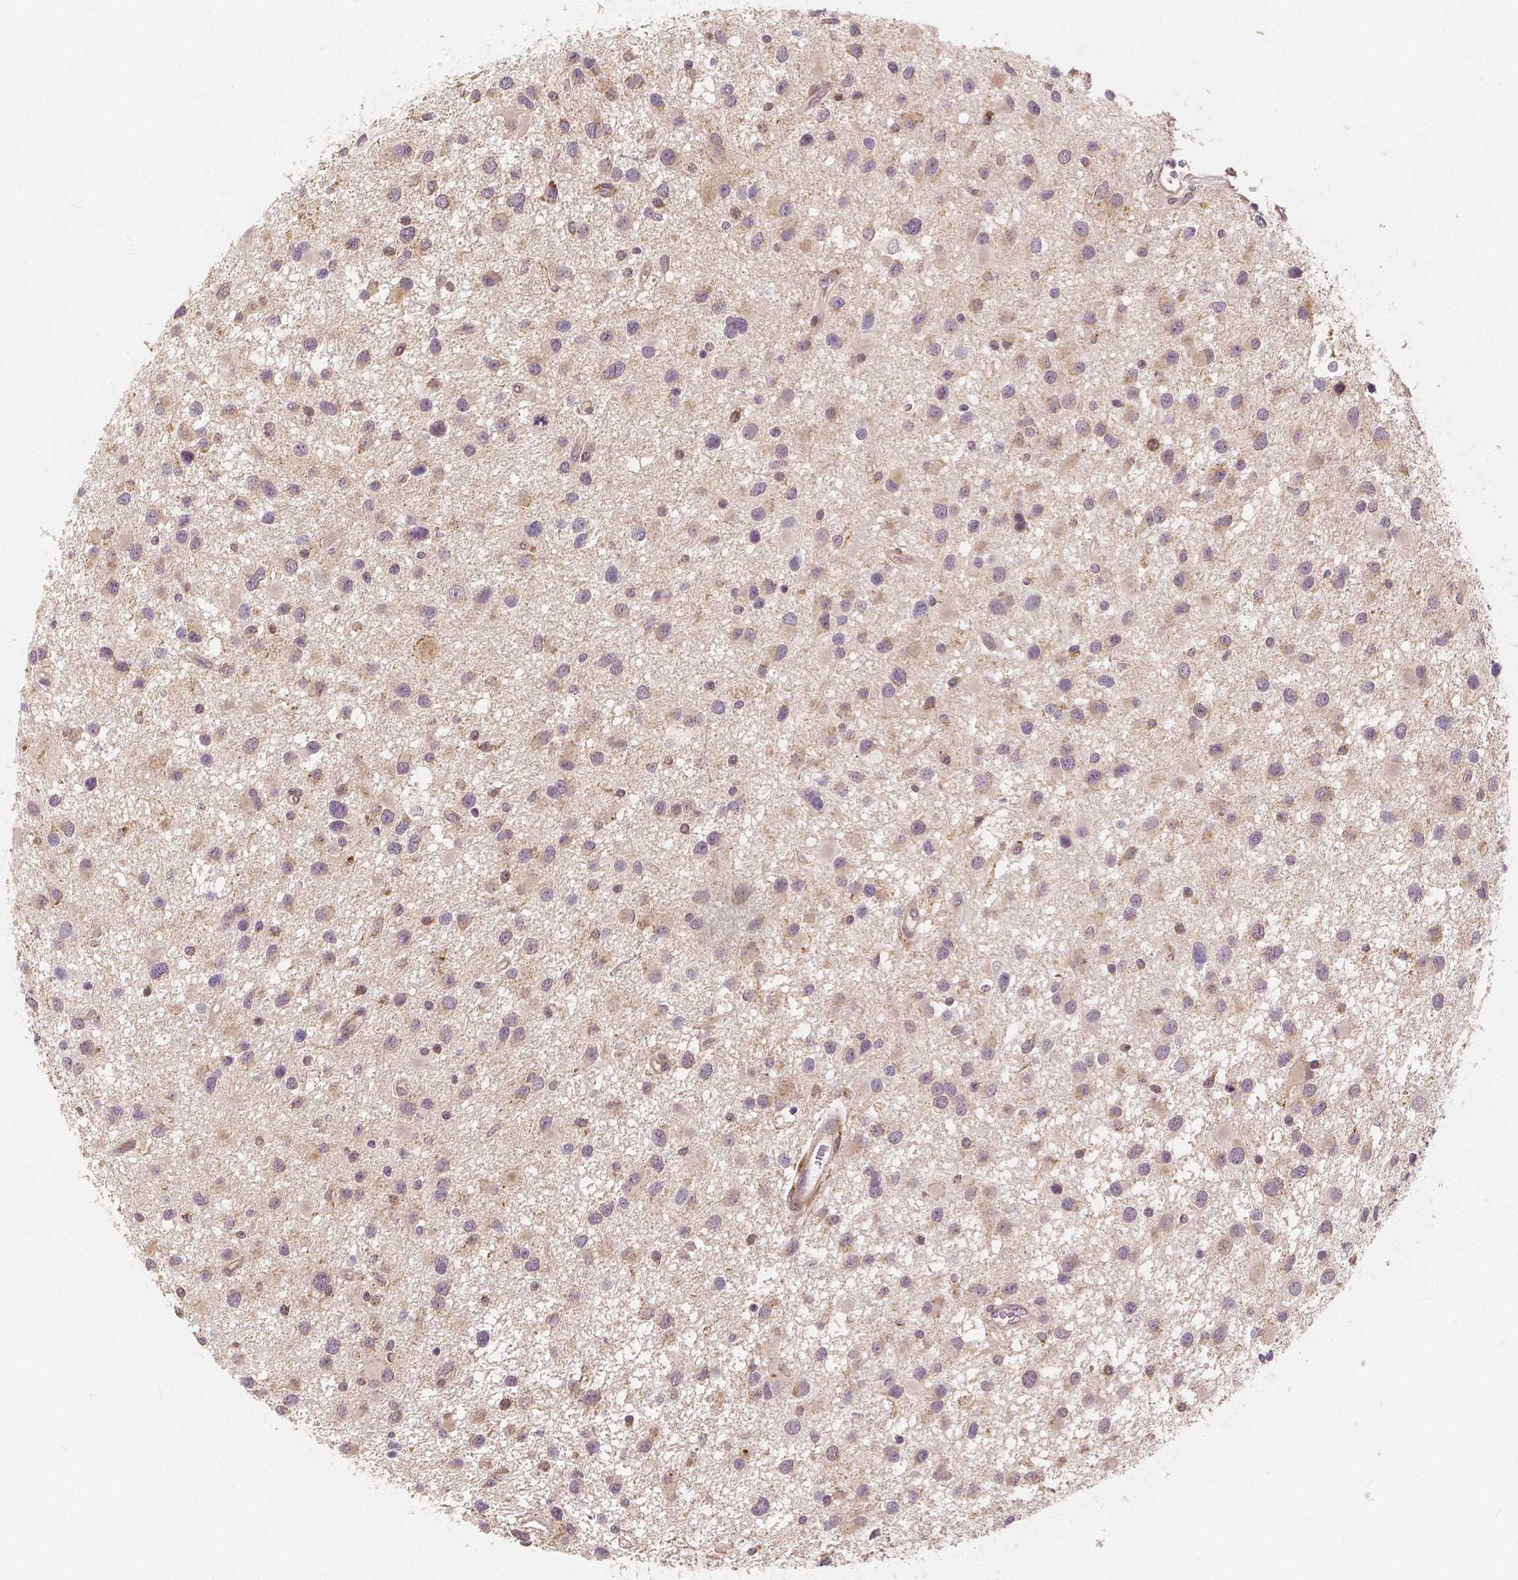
{"staining": {"intensity": "weak", "quantity": "<25%", "location": "cytoplasmic/membranous"}, "tissue": "glioma", "cell_type": "Tumor cells", "image_type": "cancer", "snomed": [{"axis": "morphology", "description": "Glioma, malignant, Low grade"}, {"axis": "topography", "description": "Brain"}], "caption": "The IHC photomicrograph has no significant expression in tumor cells of low-grade glioma (malignant) tissue.", "gene": "SNX12", "patient": {"sex": "female", "age": 32}}